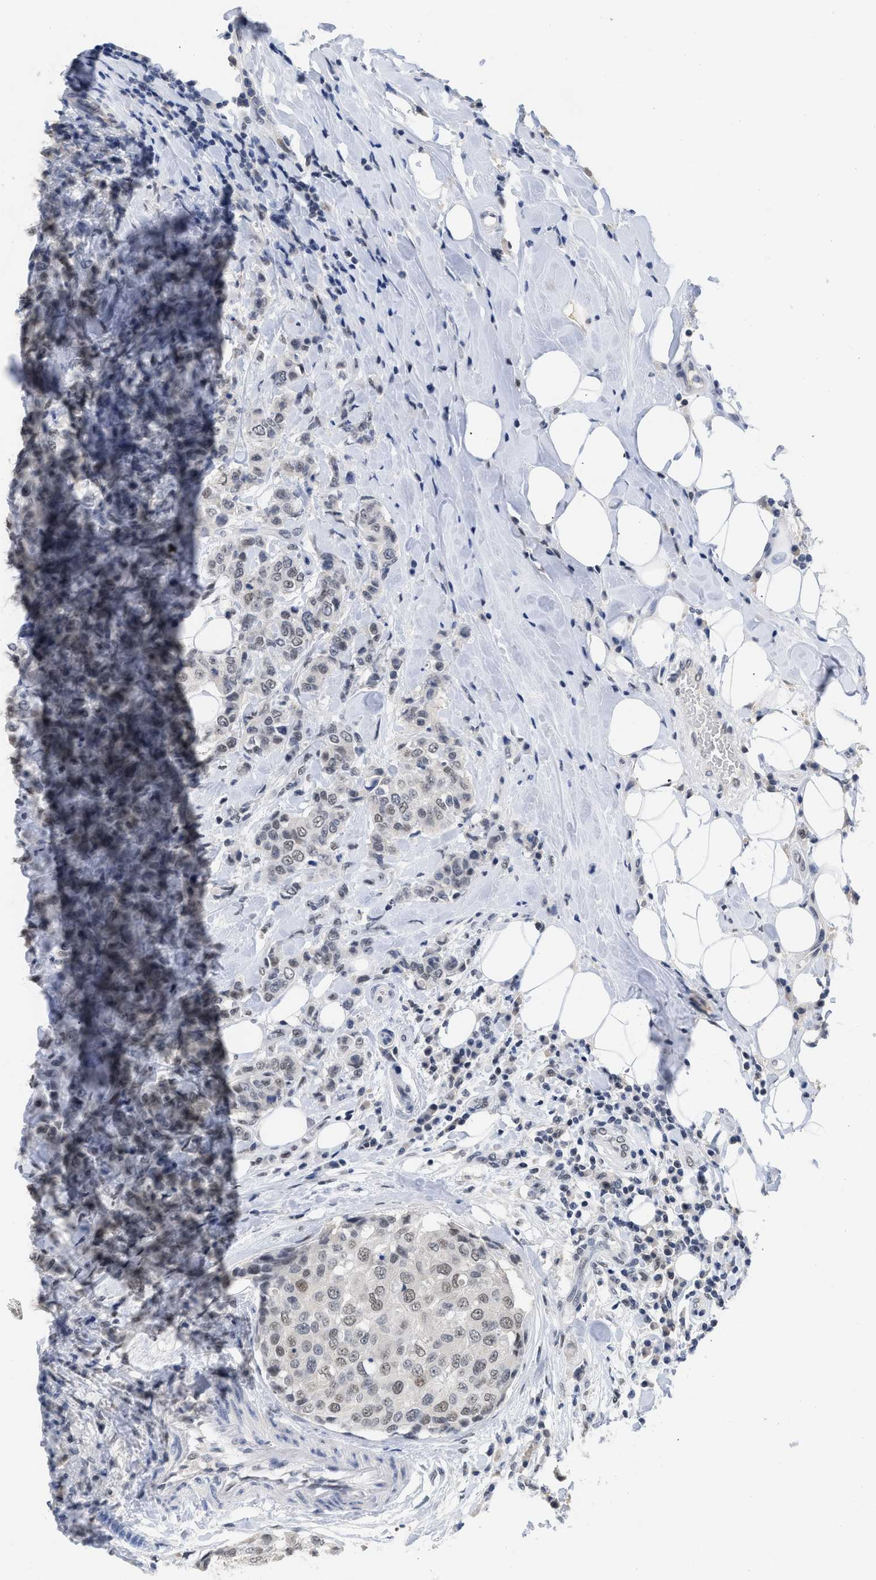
{"staining": {"intensity": "weak", "quantity": ">75%", "location": "nuclear"}, "tissue": "breast cancer", "cell_type": "Tumor cells", "image_type": "cancer", "snomed": [{"axis": "morphology", "description": "Duct carcinoma"}, {"axis": "topography", "description": "Breast"}], "caption": "Invasive ductal carcinoma (breast) tissue reveals weak nuclear positivity in about >75% of tumor cells", "gene": "GGNBP2", "patient": {"sex": "female", "age": 27}}